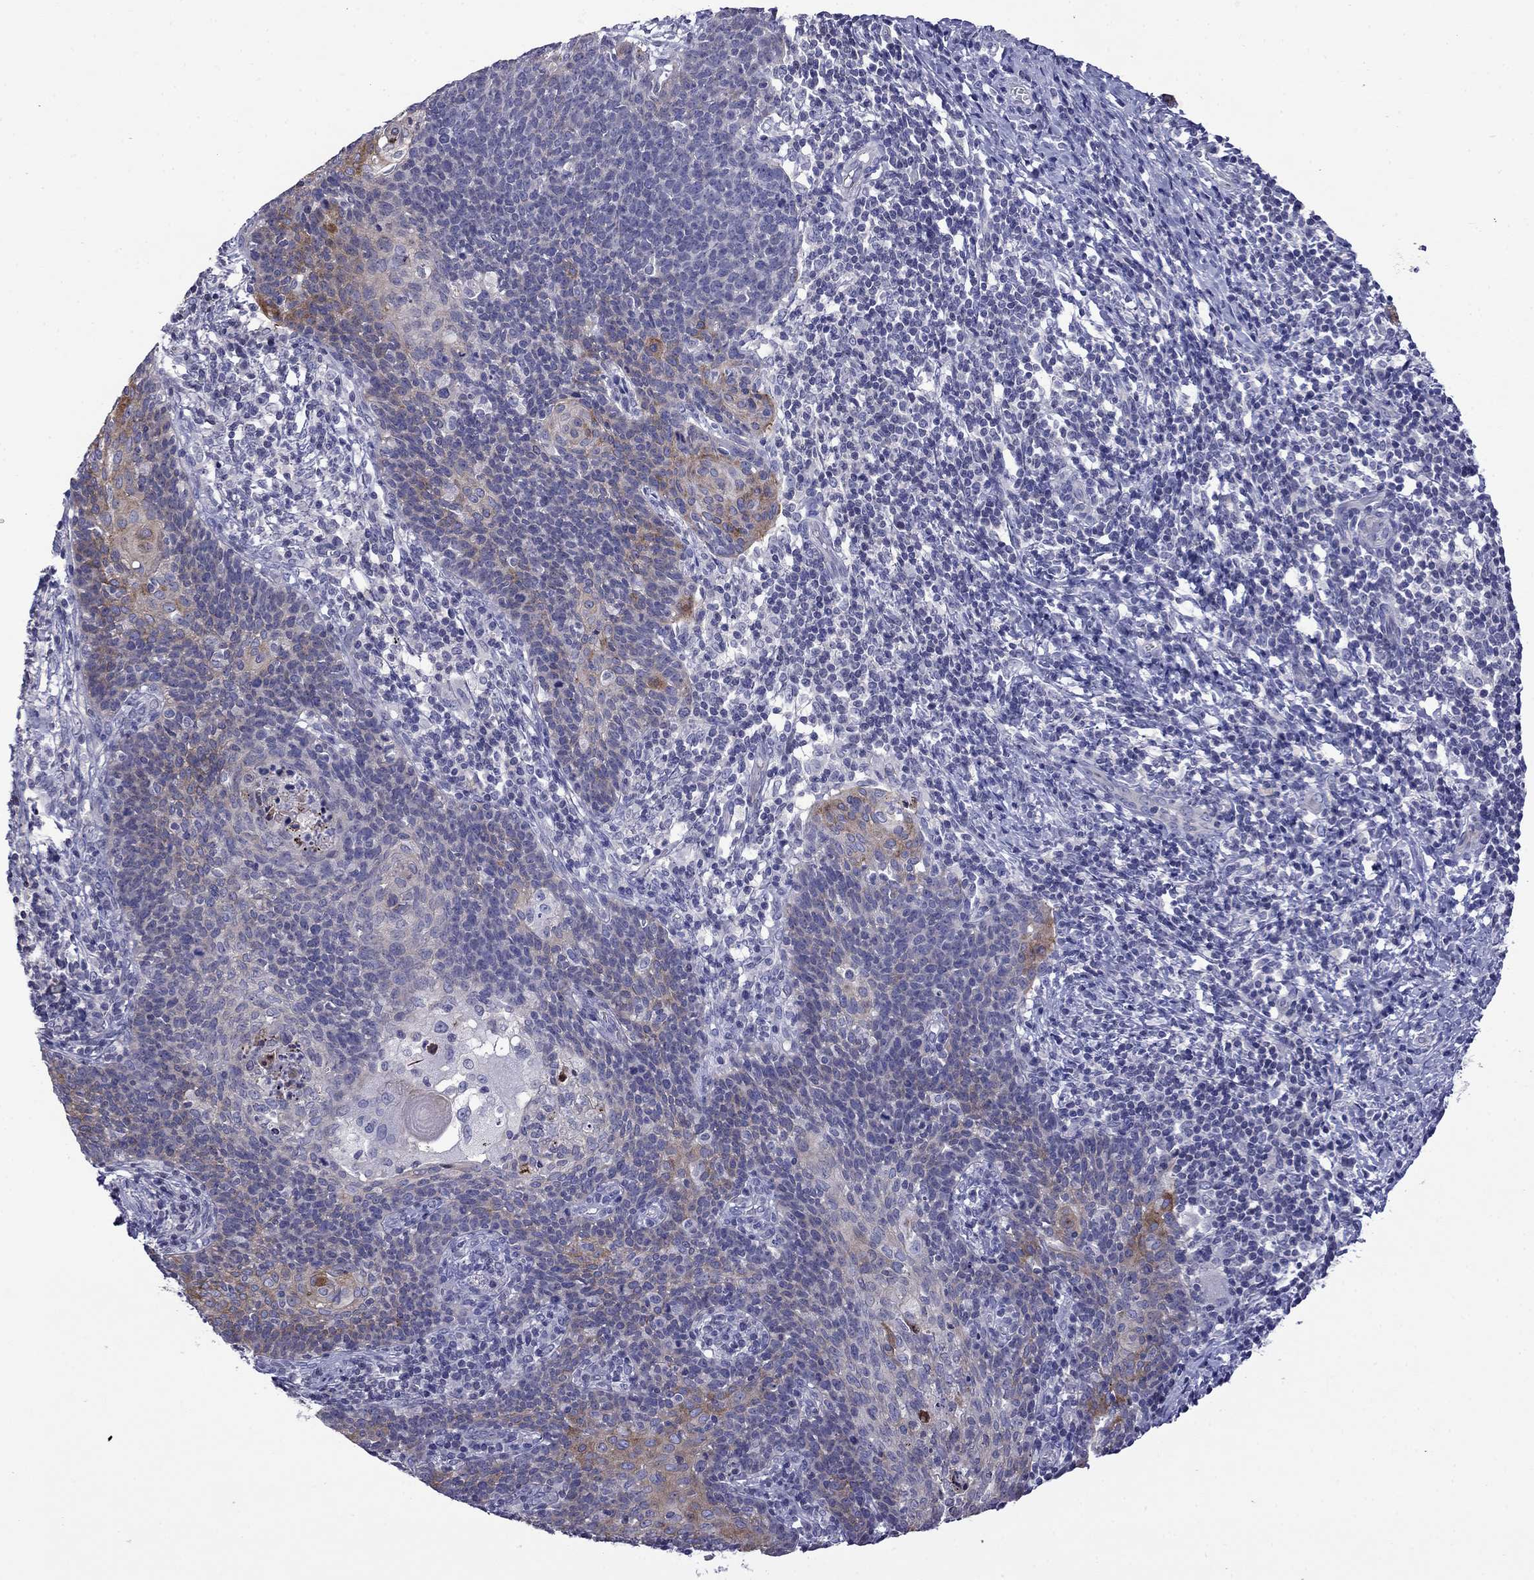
{"staining": {"intensity": "weak", "quantity": "<25%", "location": "cytoplasmic/membranous"}, "tissue": "cervical cancer", "cell_type": "Tumor cells", "image_type": "cancer", "snomed": [{"axis": "morphology", "description": "Squamous cell carcinoma, NOS"}, {"axis": "topography", "description": "Cervix"}], "caption": "Immunohistochemical staining of squamous cell carcinoma (cervical) reveals no significant positivity in tumor cells.", "gene": "PRR18", "patient": {"sex": "female", "age": 39}}